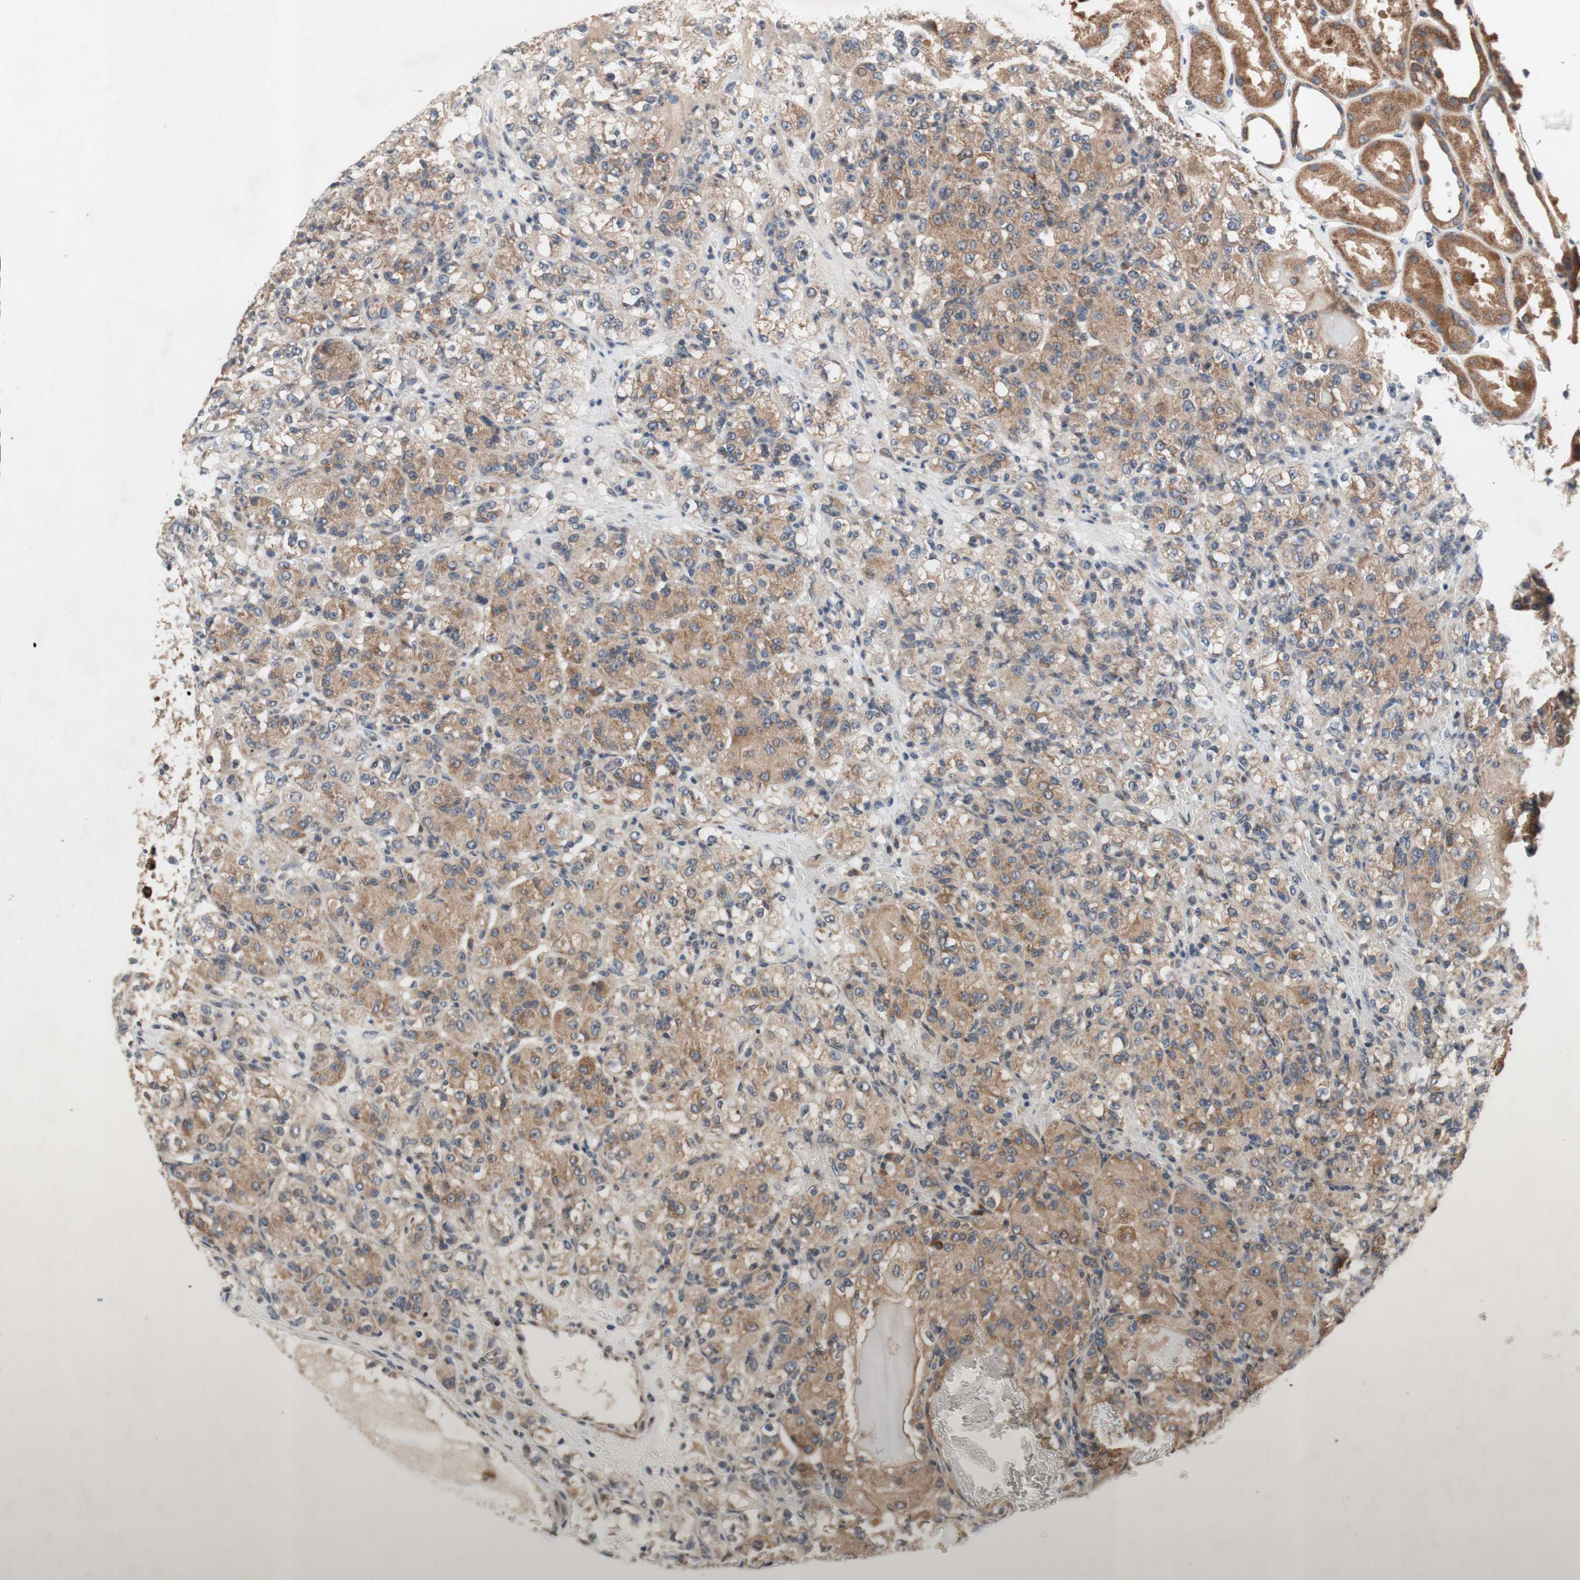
{"staining": {"intensity": "moderate", "quantity": ">75%", "location": "cytoplasmic/membranous"}, "tissue": "renal cancer", "cell_type": "Tumor cells", "image_type": "cancer", "snomed": [{"axis": "morphology", "description": "Adenocarcinoma, NOS"}, {"axis": "topography", "description": "Kidney"}], "caption": "Moderate cytoplasmic/membranous positivity for a protein is seen in about >75% of tumor cells of renal cancer (adenocarcinoma) using immunohistochemistry.", "gene": "DDOST", "patient": {"sex": "male", "age": 61}}